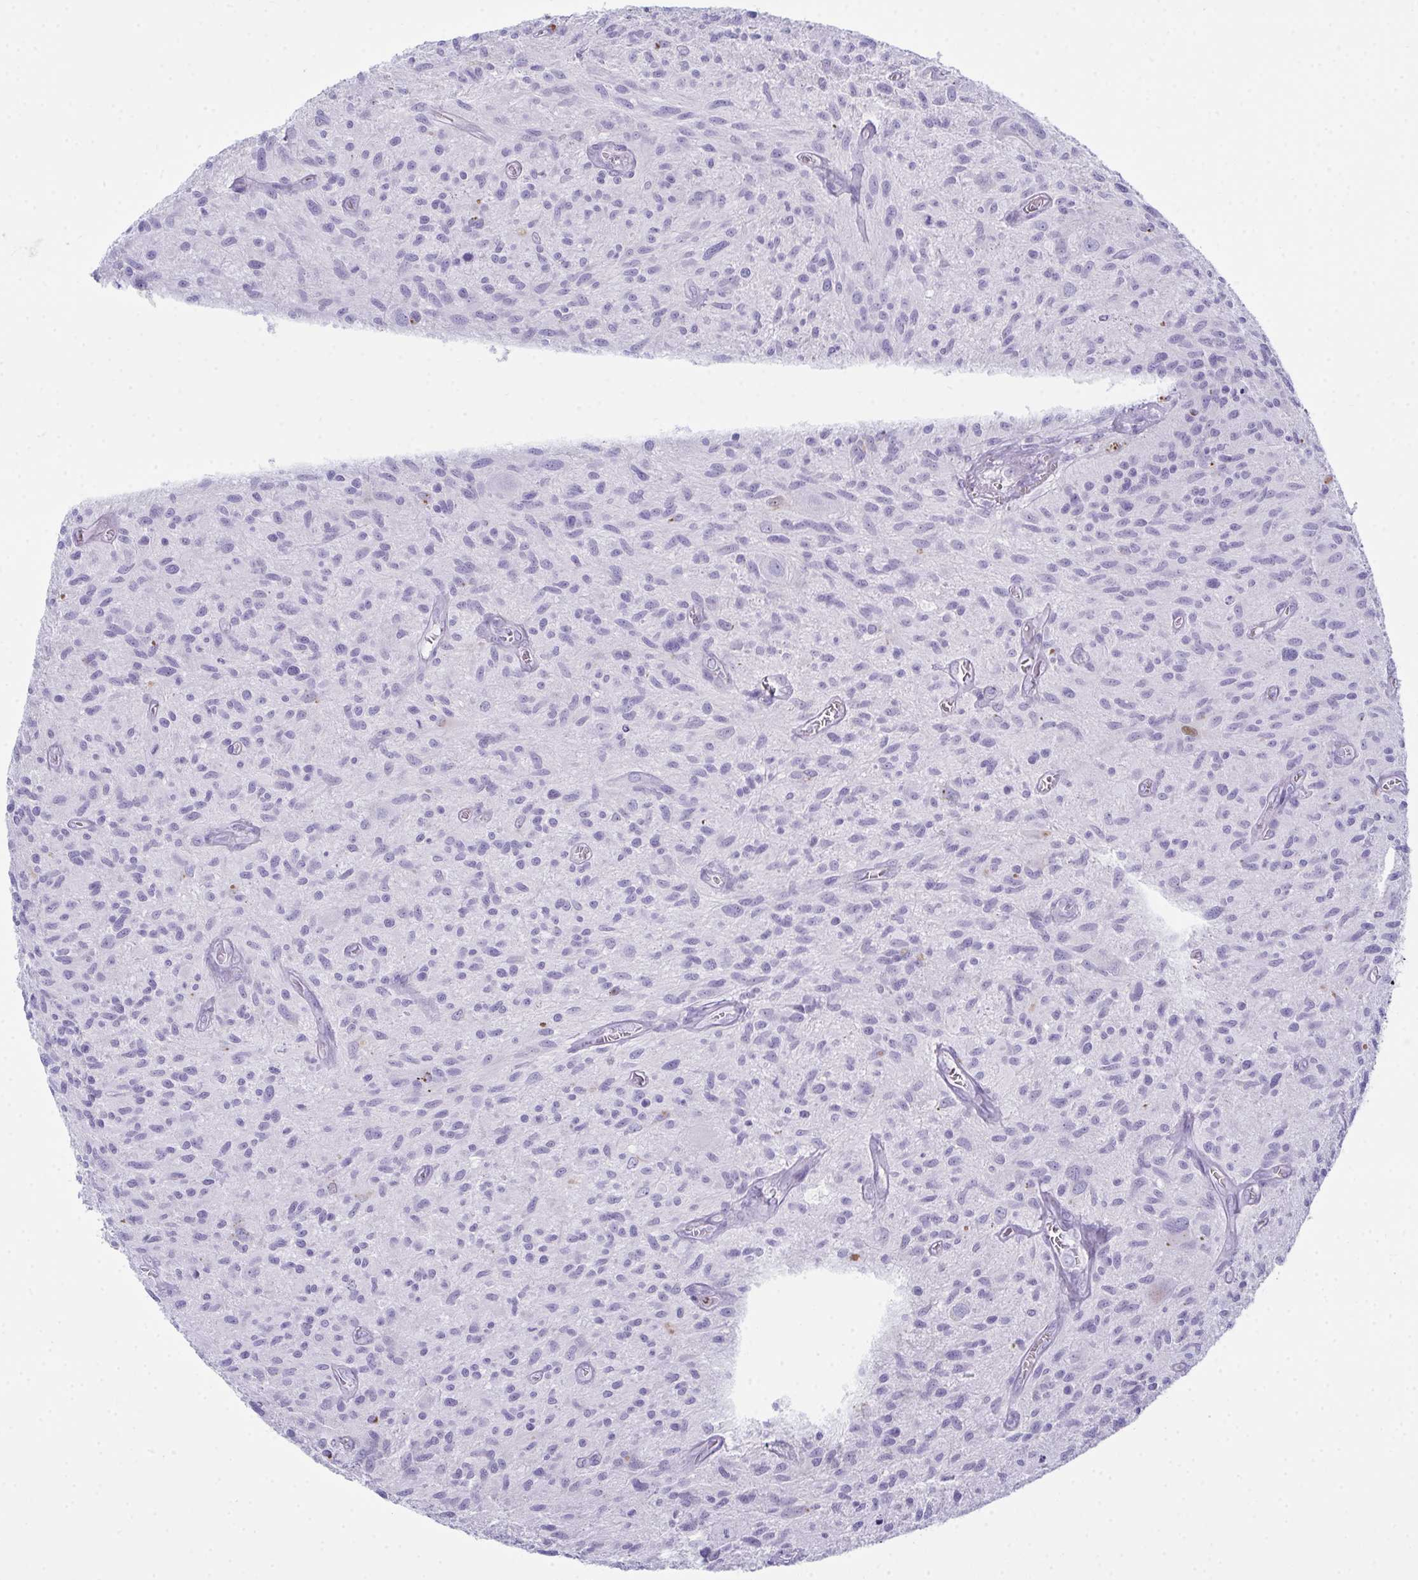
{"staining": {"intensity": "negative", "quantity": "none", "location": "none"}, "tissue": "glioma", "cell_type": "Tumor cells", "image_type": "cancer", "snomed": [{"axis": "morphology", "description": "Glioma, malignant, High grade"}, {"axis": "topography", "description": "Brain"}], "caption": "Image shows no protein staining in tumor cells of glioma tissue.", "gene": "SERPINB10", "patient": {"sex": "male", "age": 75}}